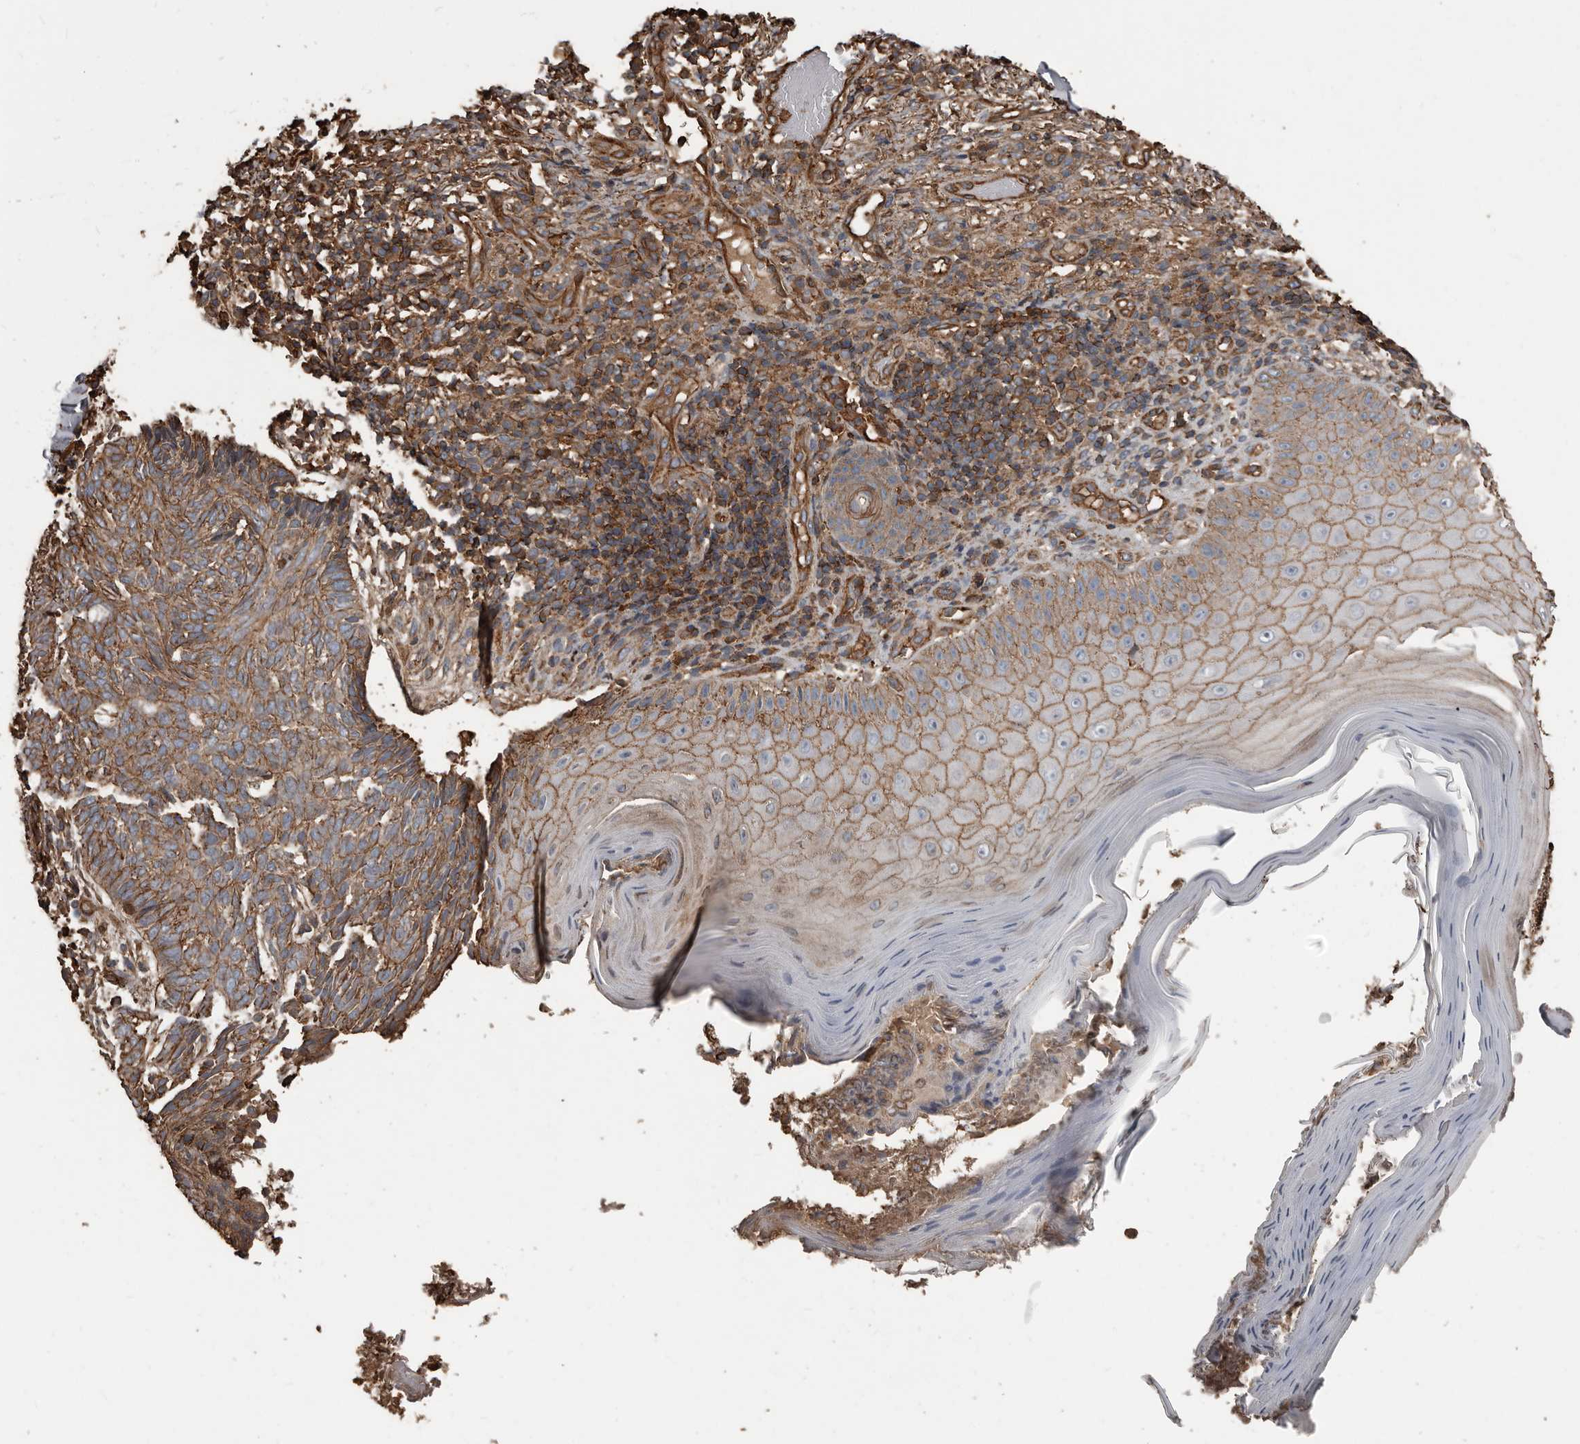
{"staining": {"intensity": "moderate", "quantity": ">75%", "location": "cytoplasmic/membranous"}, "tissue": "skin cancer", "cell_type": "Tumor cells", "image_type": "cancer", "snomed": [{"axis": "morphology", "description": "Normal tissue, NOS"}, {"axis": "morphology", "description": "Basal cell carcinoma"}, {"axis": "topography", "description": "Skin"}], "caption": "A photomicrograph showing moderate cytoplasmic/membranous expression in approximately >75% of tumor cells in basal cell carcinoma (skin), as visualized by brown immunohistochemical staining.", "gene": "DENND6B", "patient": {"sex": "male", "age": 50}}